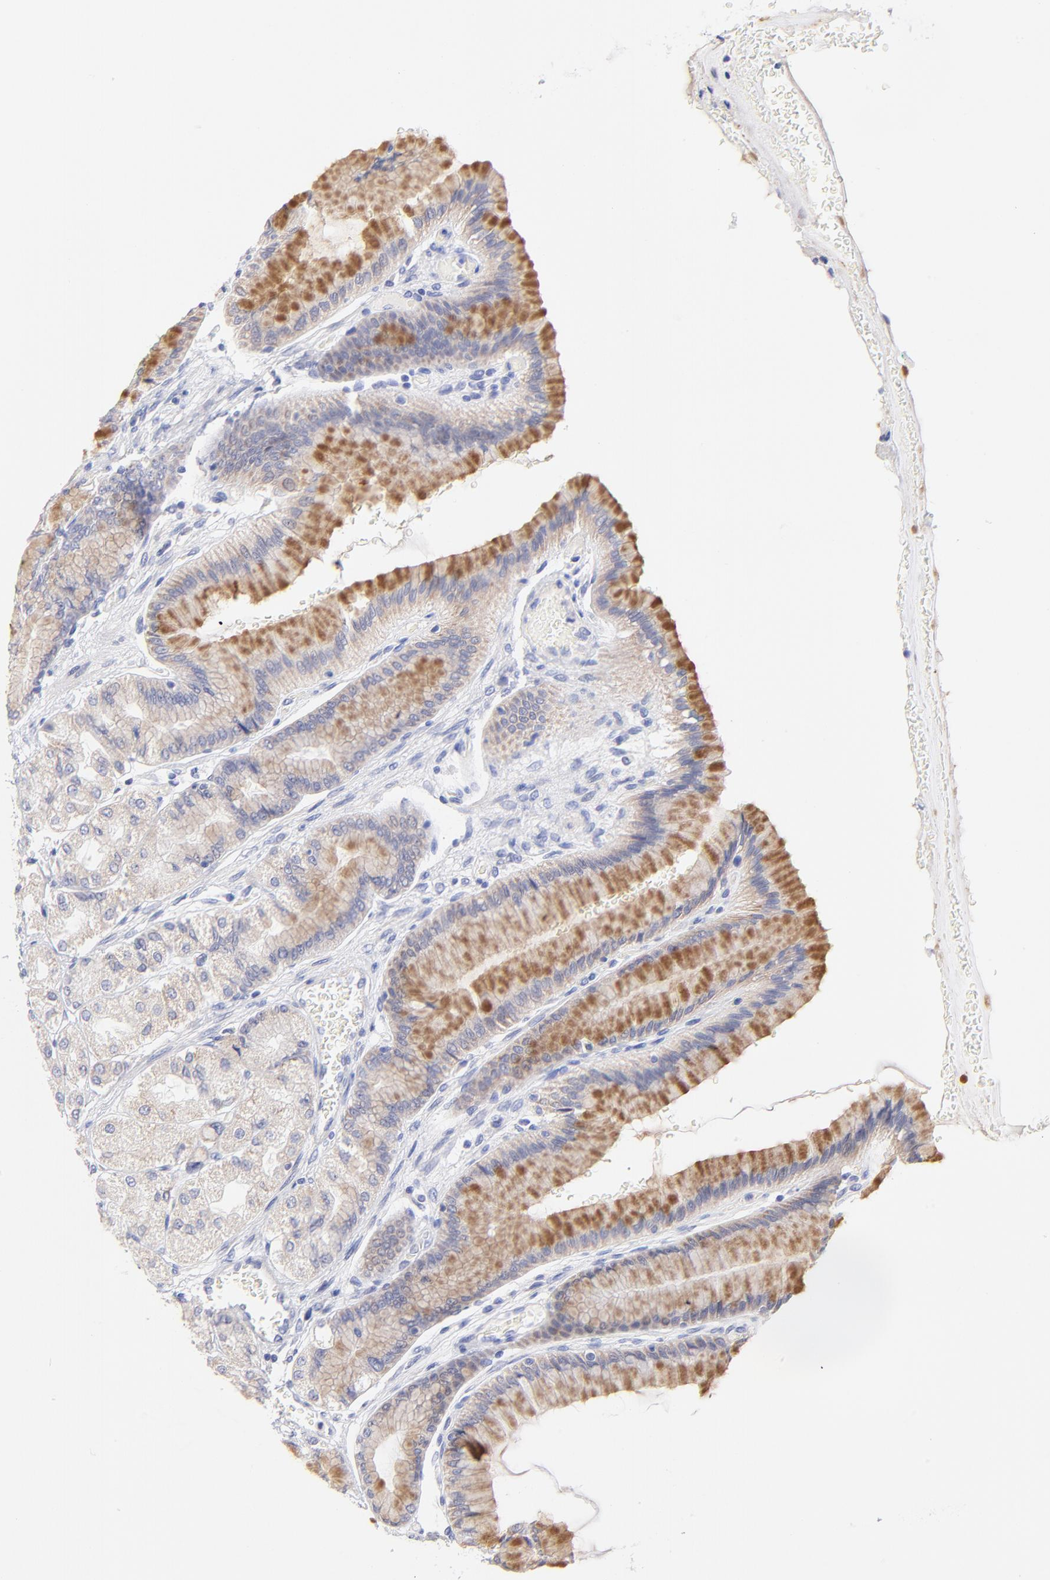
{"staining": {"intensity": "moderate", "quantity": "25%-75%", "location": "cytoplasmic/membranous"}, "tissue": "stomach", "cell_type": "Glandular cells", "image_type": "normal", "snomed": [{"axis": "morphology", "description": "Normal tissue, NOS"}, {"axis": "morphology", "description": "Adenocarcinoma, NOS"}, {"axis": "topography", "description": "Stomach"}, {"axis": "topography", "description": "Stomach, lower"}], "caption": "Glandular cells demonstrate medium levels of moderate cytoplasmic/membranous positivity in about 25%-75% of cells in benign stomach.", "gene": "EBP", "patient": {"sex": "female", "age": 65}}